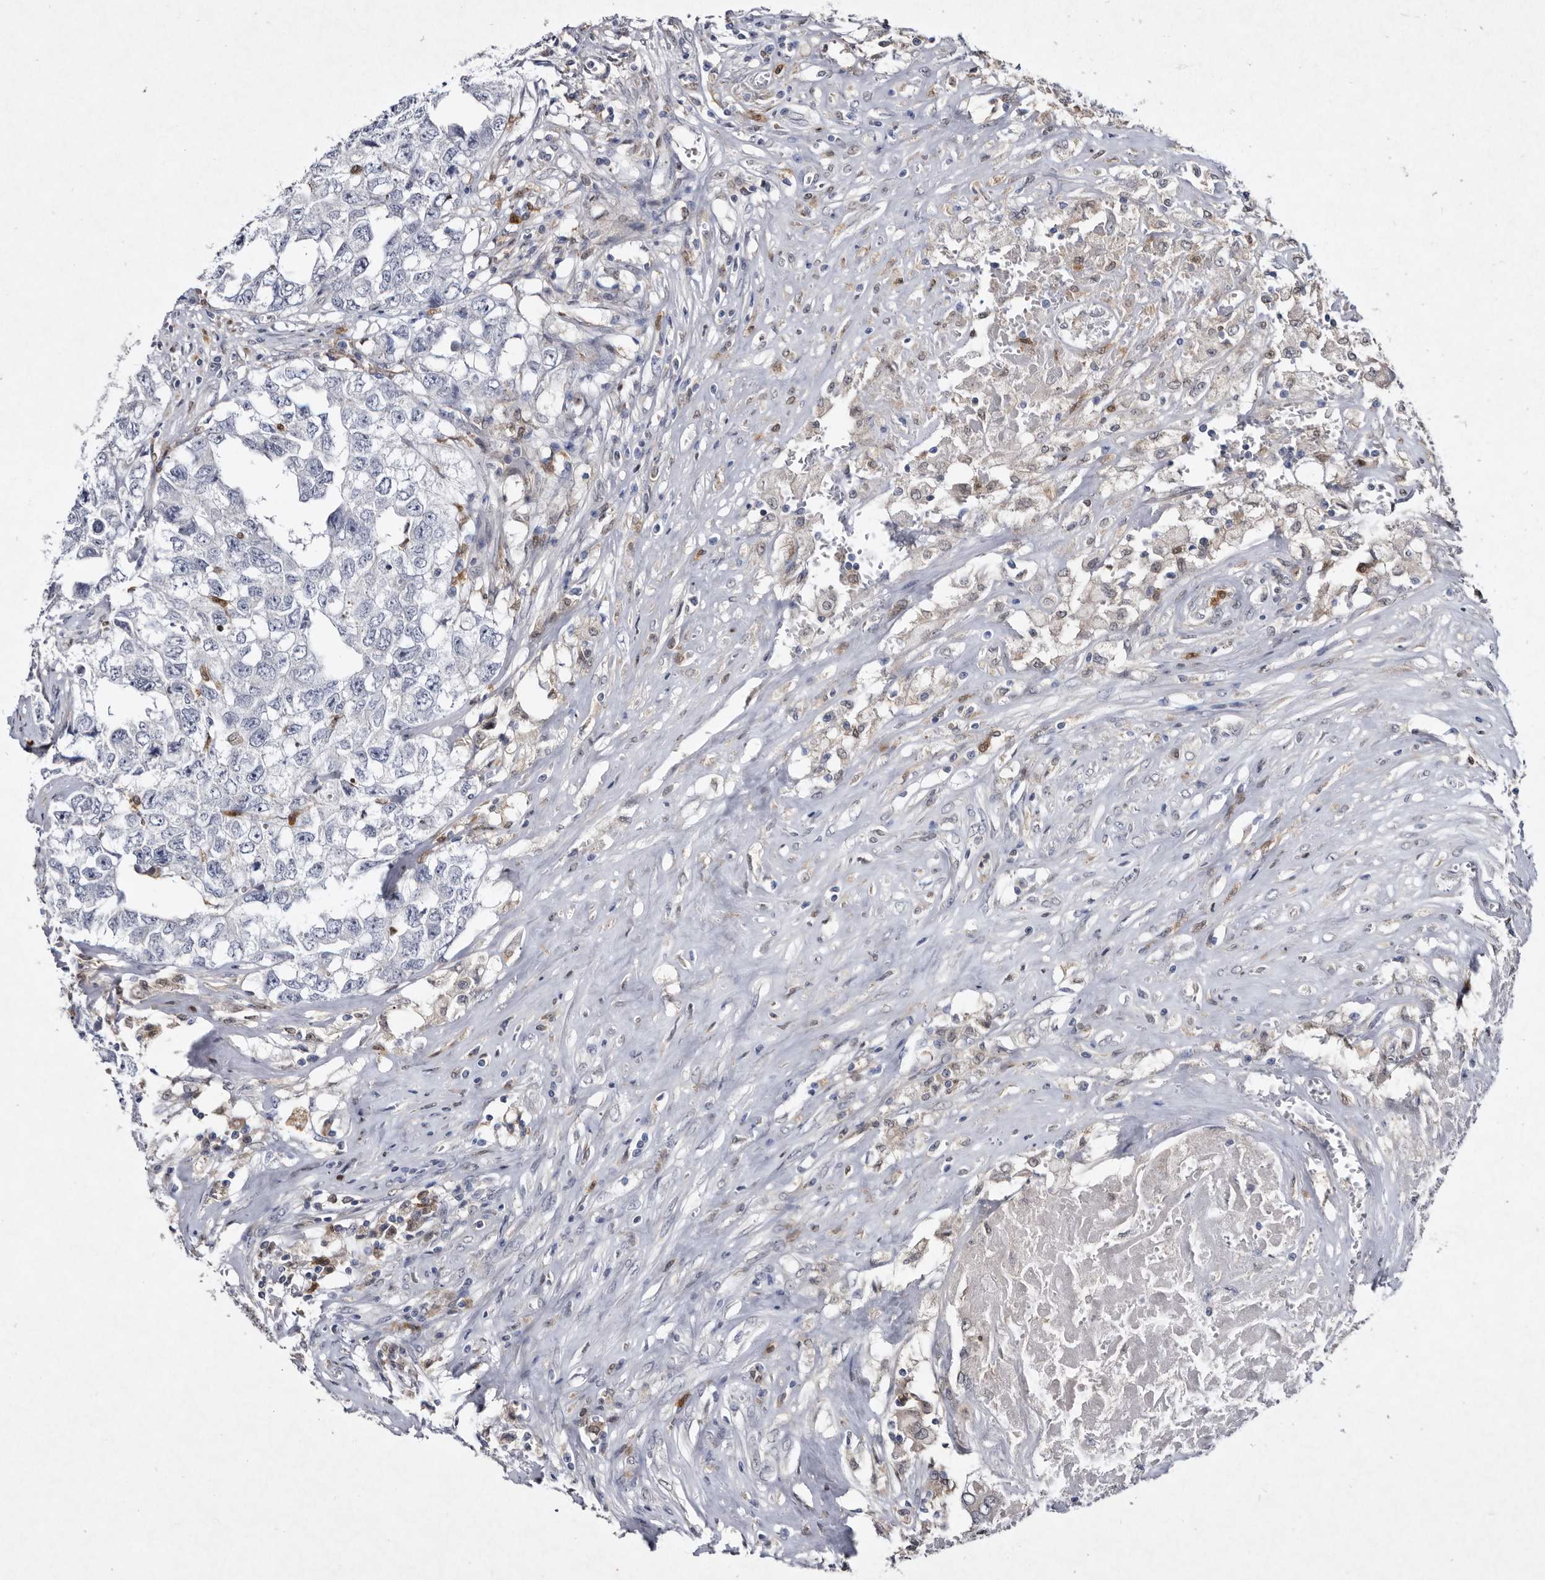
{"staining": {"intensity": "negative", "quantity": "none", "location": "none"}, "tissue": "testis cancer", "cell_type": "Tumor cells", "image_type": "cancer", "snomed": [{"axis": "morphology", "description": "Seminoma, NOS"}, {"axis": "morphology", "description": "Carcinoma, Embryonal, NOS"}, {"axis": "topography", "description": "Testis"}], "caption": "Tumor cells show no significant protein staining in testis cancer (embryonal carcinoma). (DAB (3,3'-diaminobenzidine) IHC, high magnification).", "gene": "SERPINB8", "patient": {"sex": "male", "age": 43}}